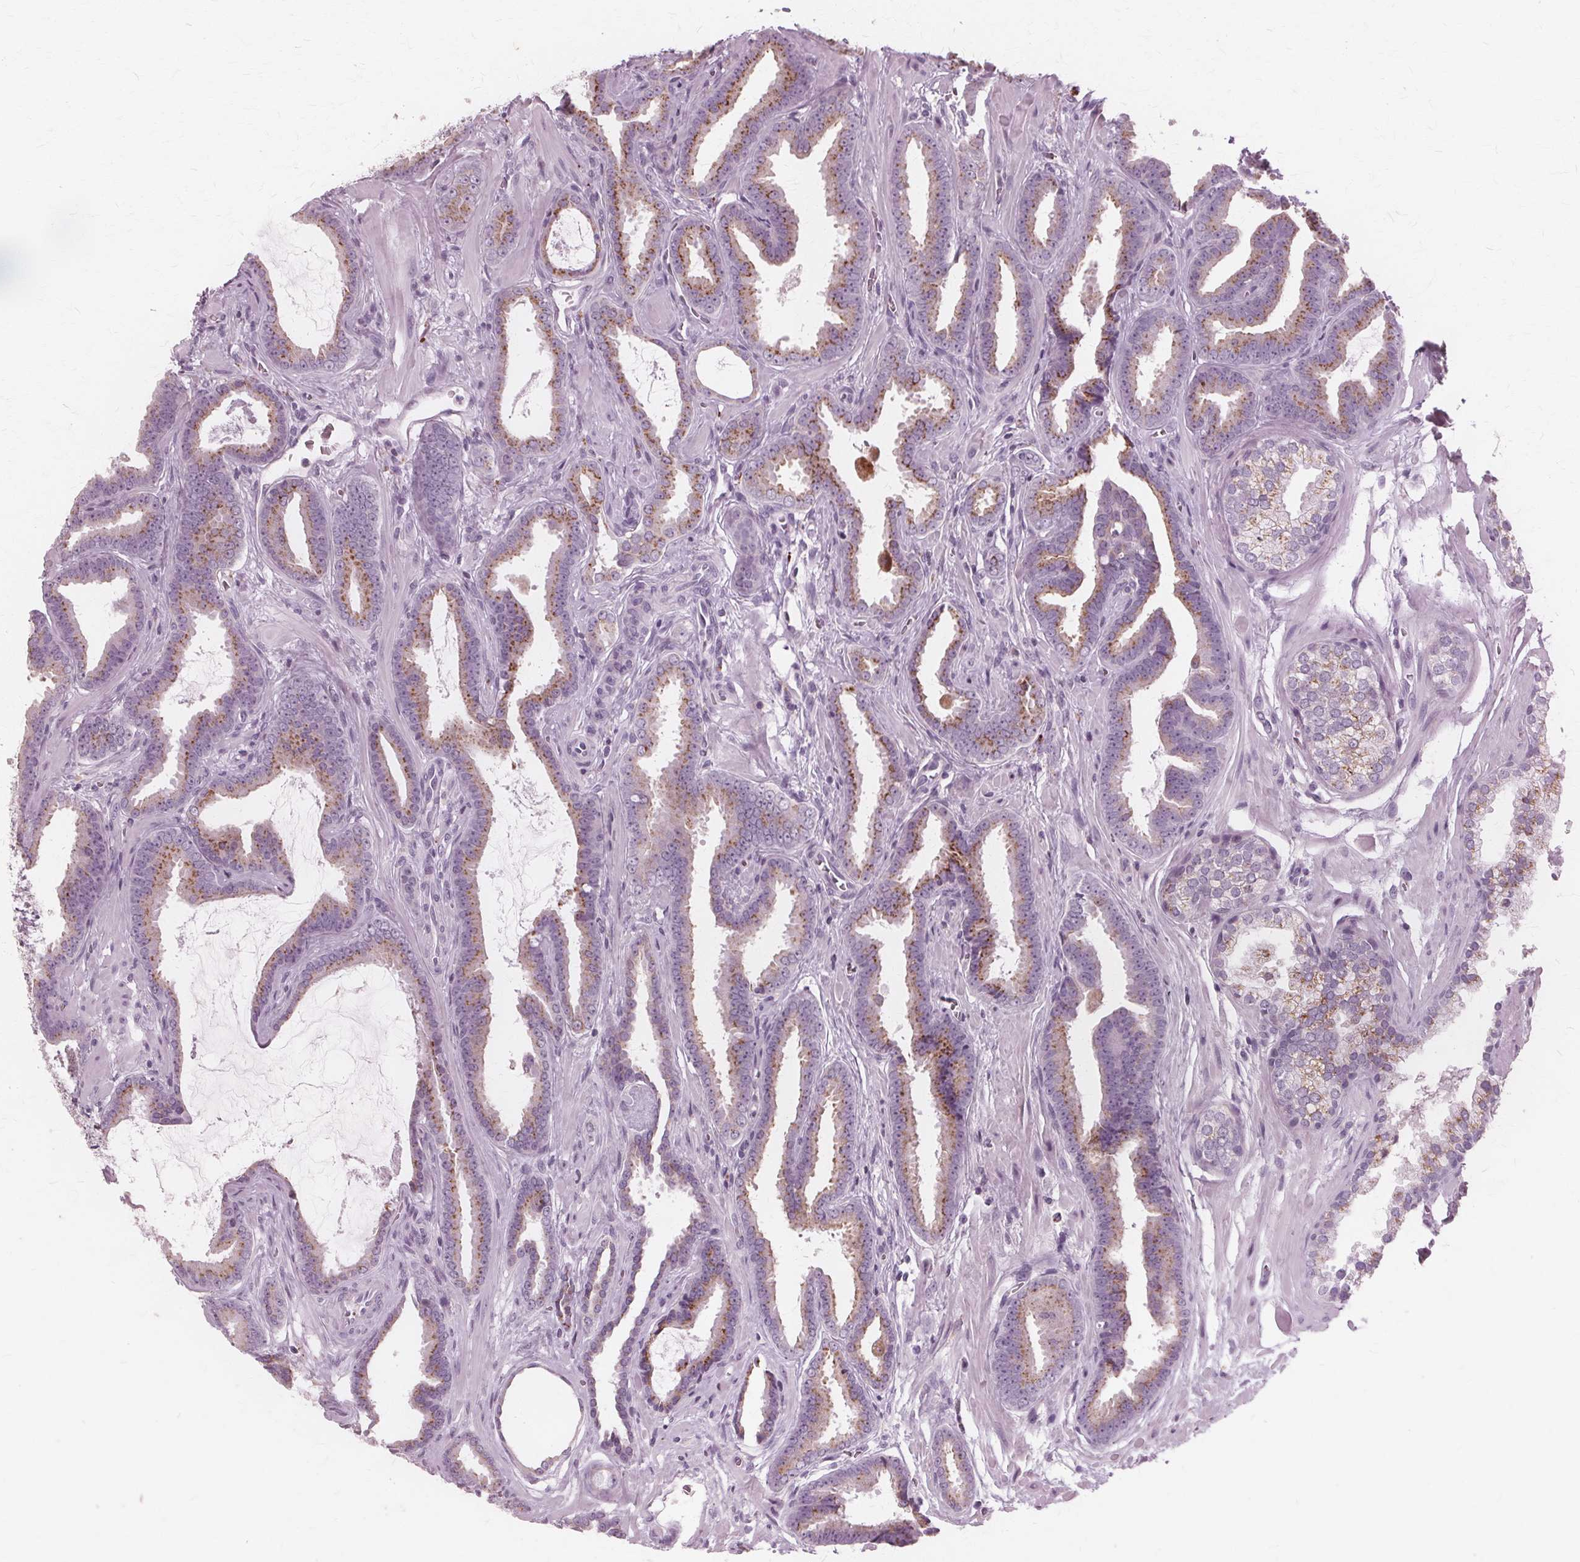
{"staining": {"intensity": "moderate", "quantity": "25%-75%", "location": "cytoplasmic/membranous"}, "tissue": "prostate cancer", "cell_type": "Tumor cells", "image_type": "cancer", "snomed": [{"axis": "morphology", "description": "Adenocarcinoma, Low grade"}, {"axis": "topography", "description": "Prostate"}], "caption": "Protein staining of prostate low-grade adenocarcinoma tissue displays moderate cytoplasmic/membranous expression in about 25%-75% of tumor cells.", "gene": "DNASE2", "patient": {"sex": "male", "age": 63}}